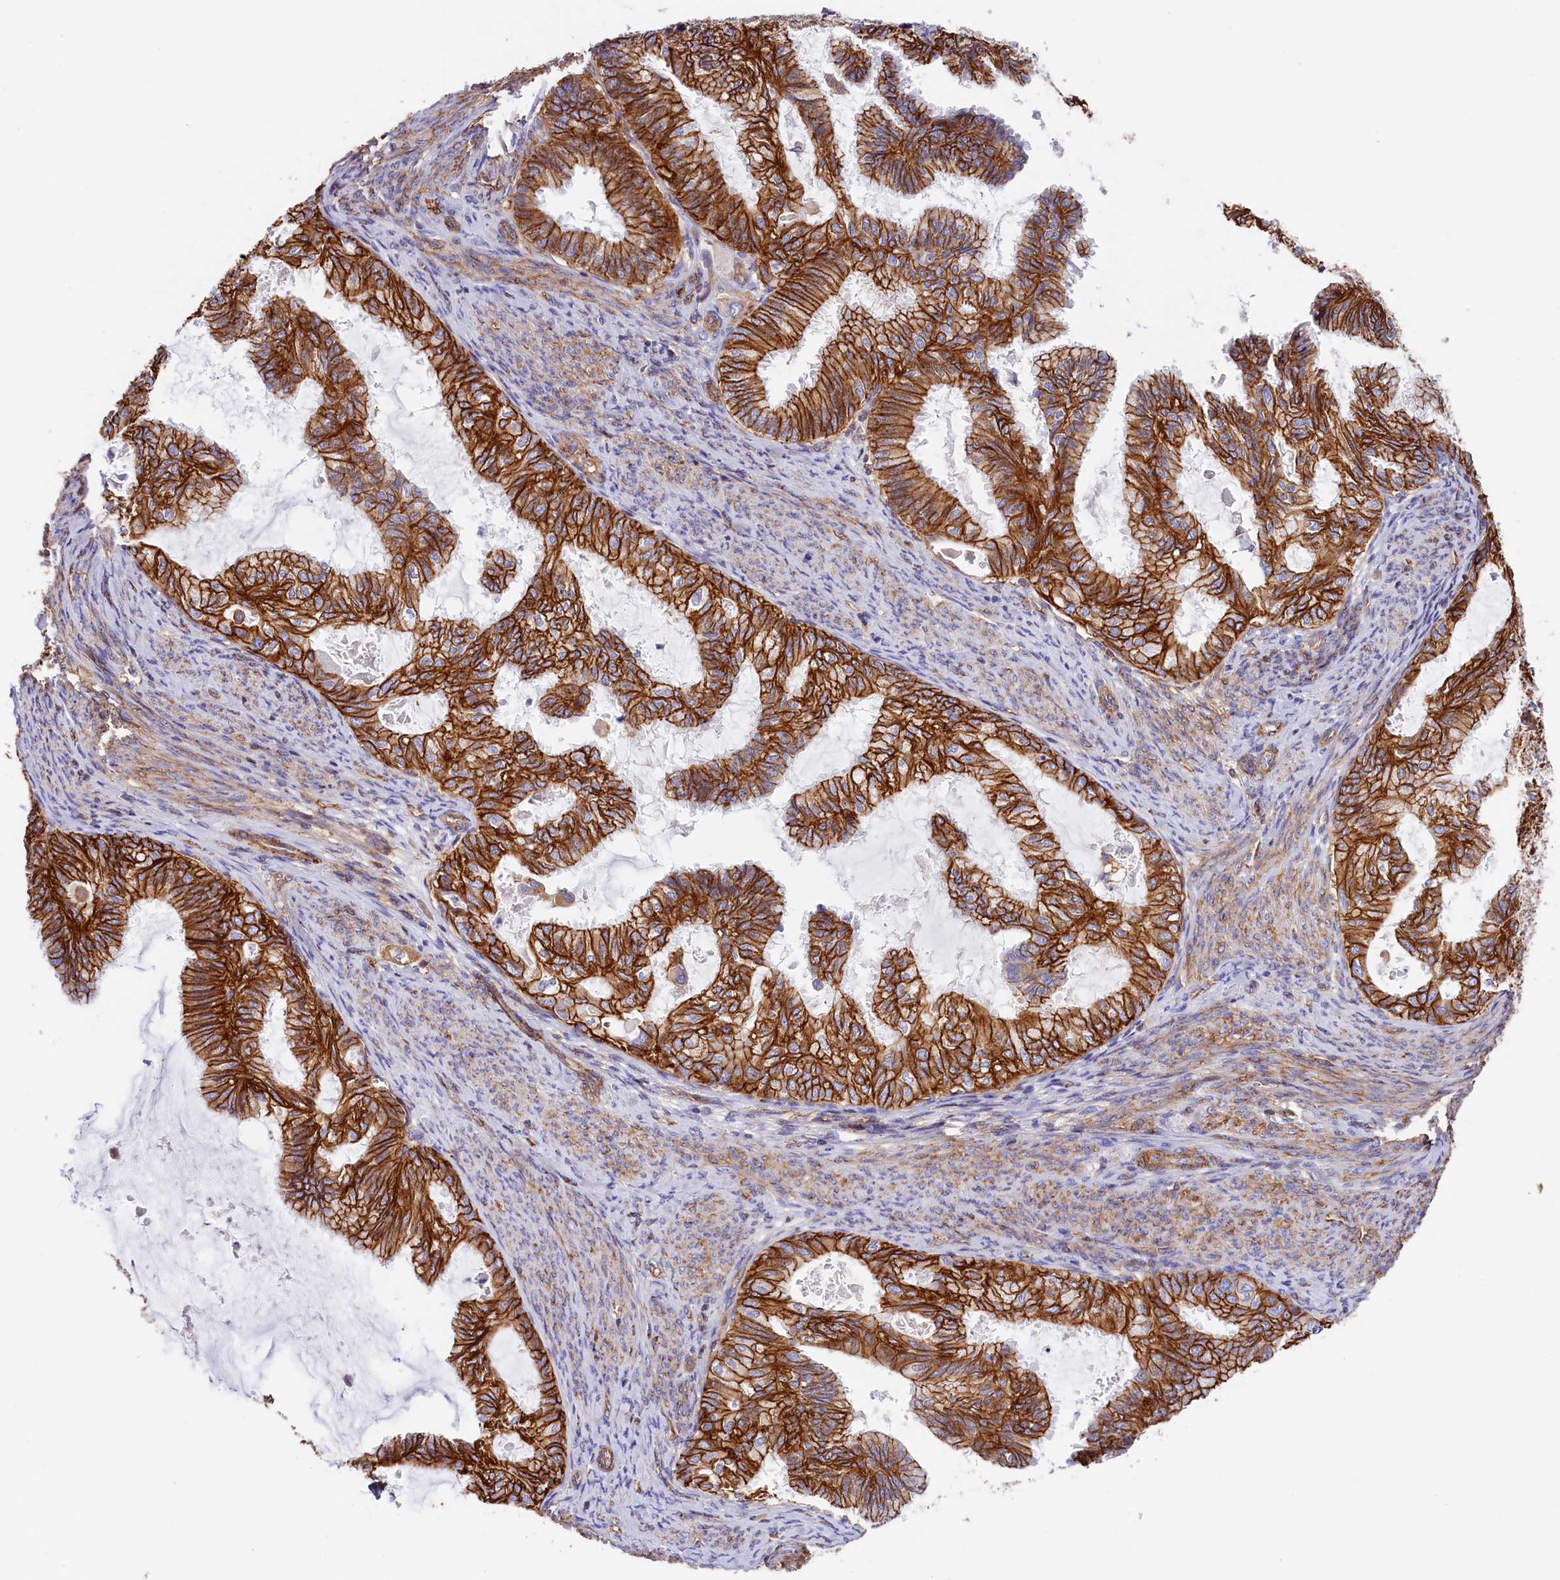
{"staining": {"intensity": "strong", "quantity": ">75%", "location": "cytoplasmic/membranous"}, "tissue": "cervical cancer", "cell_type": "Tumor cells", "image_type": "cancer", "snomed": [{"axis": "morphology", "description": "Normal tissue, NOS"}, {"axis": "morphology", "description": "Adenocarcinoma, NOS"}, {"axis": "topography", "description": "Cervix"}, {"axis": "topography", "description": "Endometrium"}], "caption": "Cervical cancer stained for a protein (brown) exhibits strong cytoplasmic/membranous positive expression in approximately >75% of tumor cells.", "gene": "ATP2B4", "patient": {"sex": "female", "age": 86}}